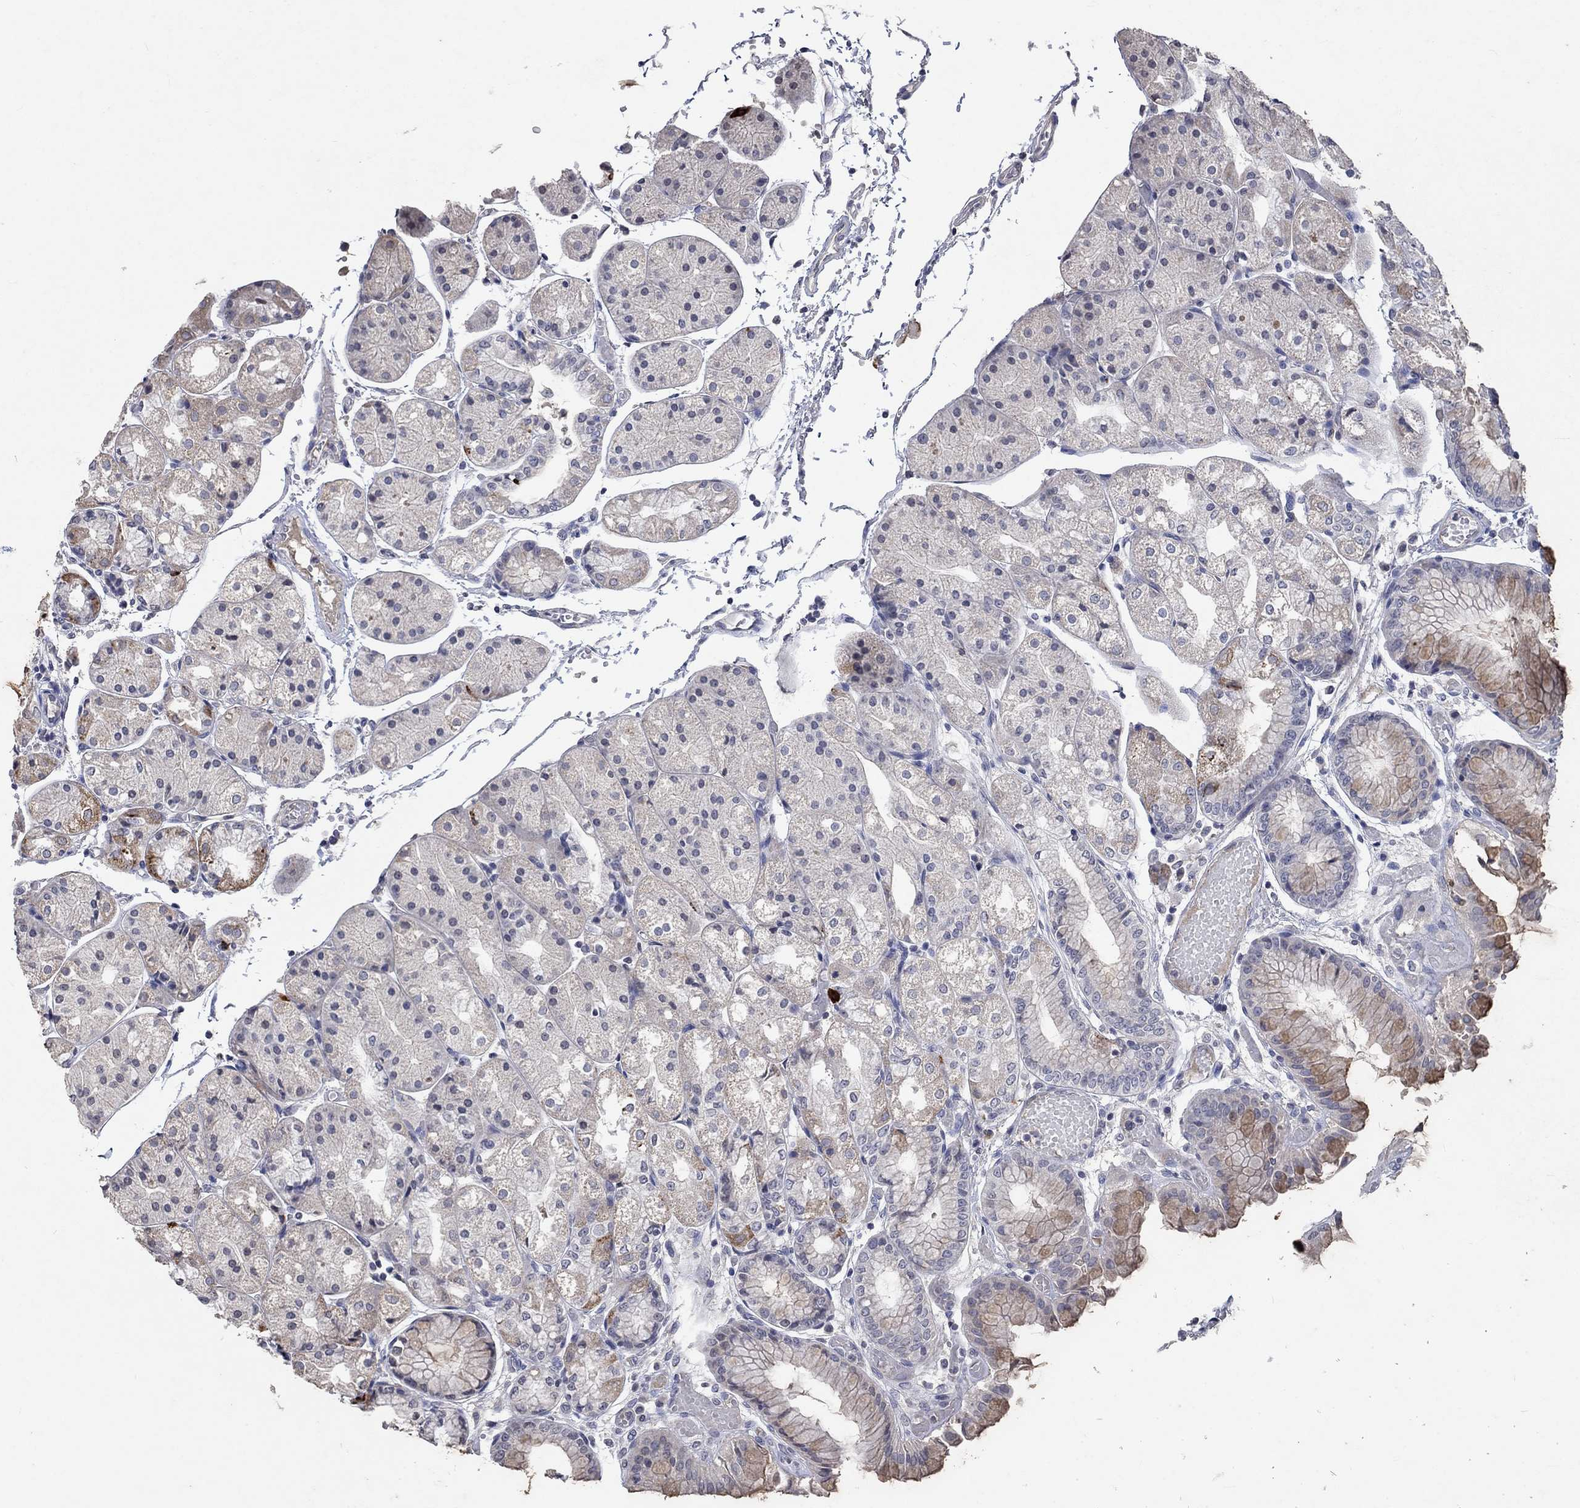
{"staining": {"intensity": "moderate", "quantity": "<25%", "location": "cytoplasmic/membranous"}, "tissue": "stomach", "cell_type": "Glandular cells", "image_type": "normal", "snomed": [{"axis": "morphology", "description": "Normal tissue, NOS"}, {"axis": "topography", "description": "Stomach, upper"}], "caption": "A photomicrograph of human stomach stained for a protein demonstrates moderate cytoplasmic/membranous brown staining in glandular cells. (IHC, brightfield microscopy, high magnification).", "gene": "TMEM169", "patient": {"sex": "male", "age": 72}}